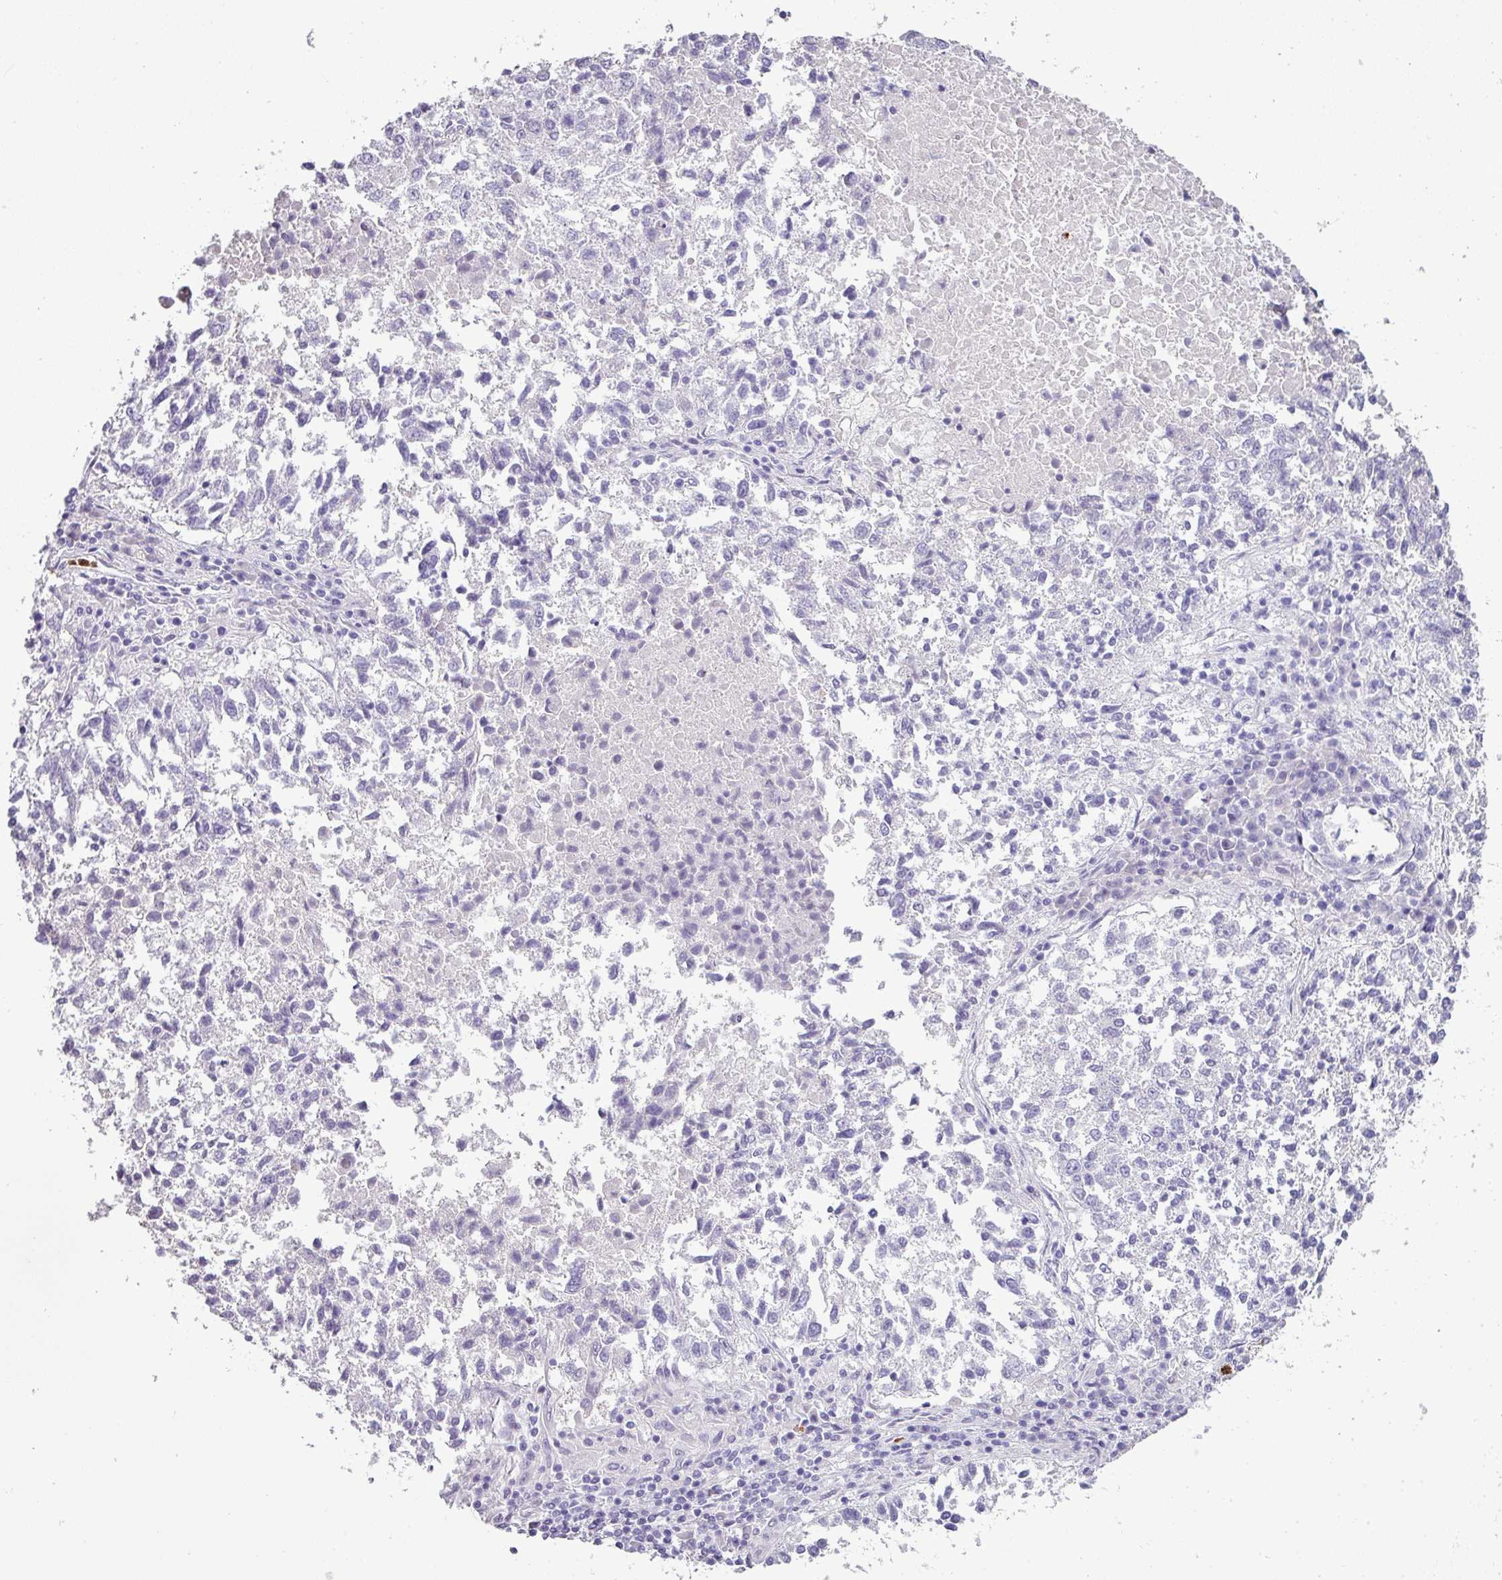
{"staining": {"intensity": "negative", "quantity": "none", "location": "none"}, "tissue": "lung cancer", "cell_type": "Tumor cells", "image_type": "cancer", "snomed": [{"axis": "morphology", "description": "Squamous cell carcinoma, NOS"}, {"axis": "topography", "description": "Lung"}], "caption": "There is no significant positivity in tumor cells of lung cancer.", "gene": "CTSG", "patient": {"sex": "male", "age": 73}}